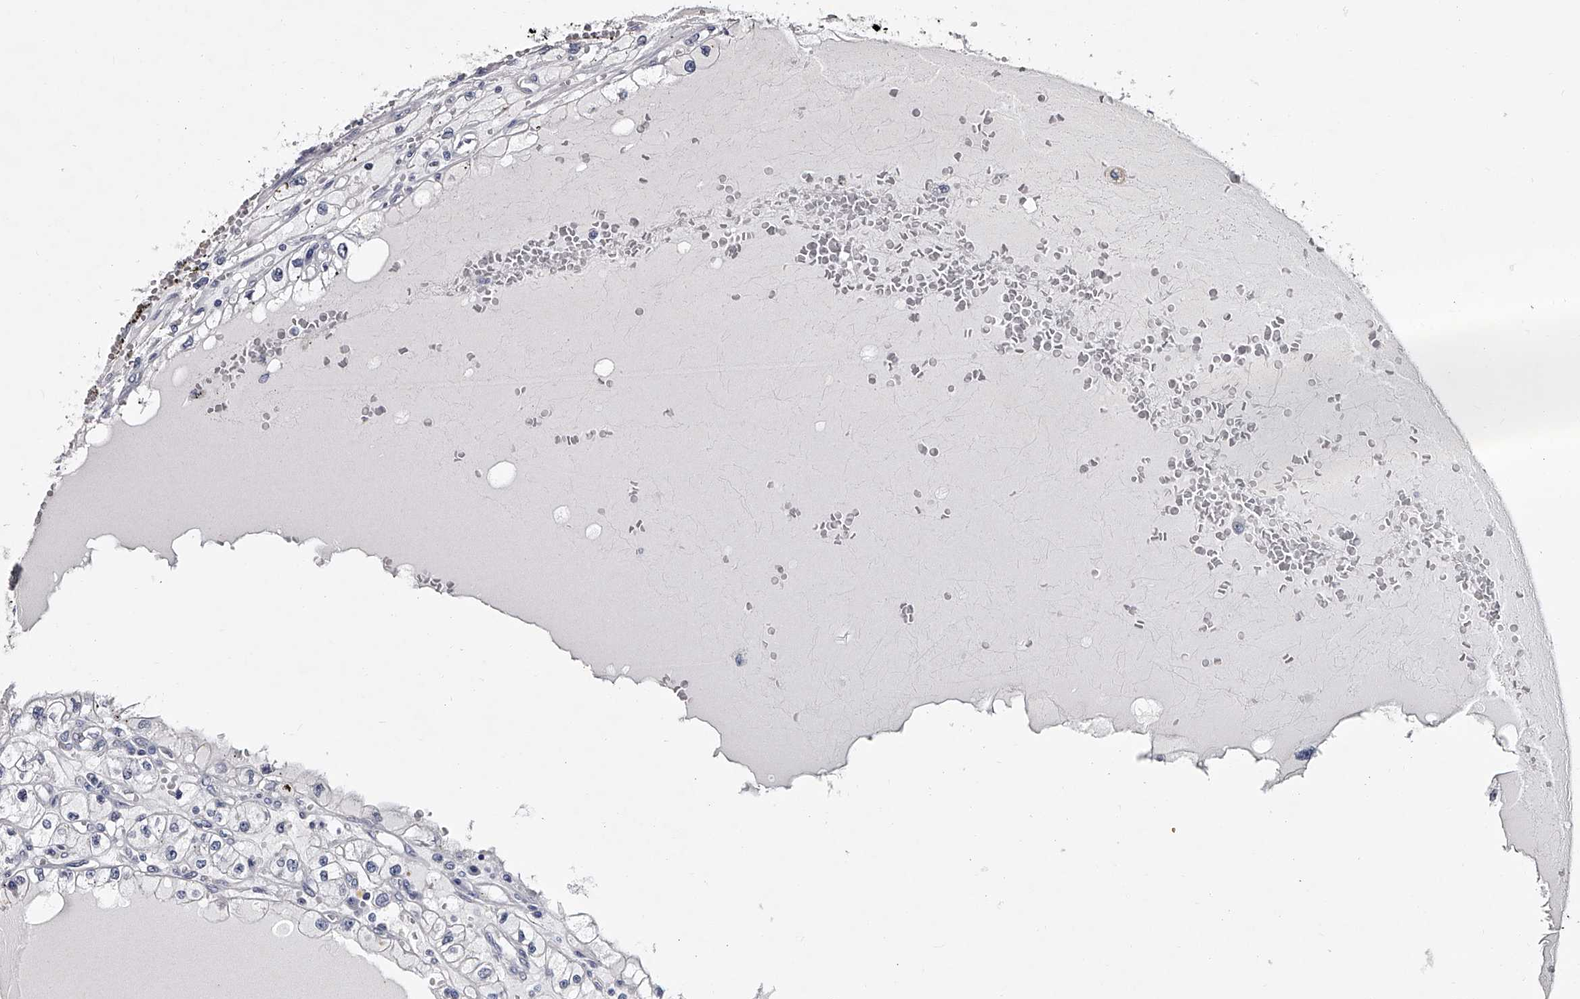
{"staining": {"intensity": "negative", "quantity": "none", "location": "none"}, "tissue": "renal cancer", "cell_type": "Tumor cells", "image_type": "cancer", "snomed": [{"axis": "morphology", "description": "Adenocarcinoma, NOS"}, {"axis": "topography", "description": "Kidney"}], "caption": "DAB (3,3'-diaminobenzidine) immunohistochemical staining of renal cancer (adenocarcinoma) shows no significant expression in tumor cells.", "gene": "GAPVD1", "patient": {"sex": "male", "age": 56}}